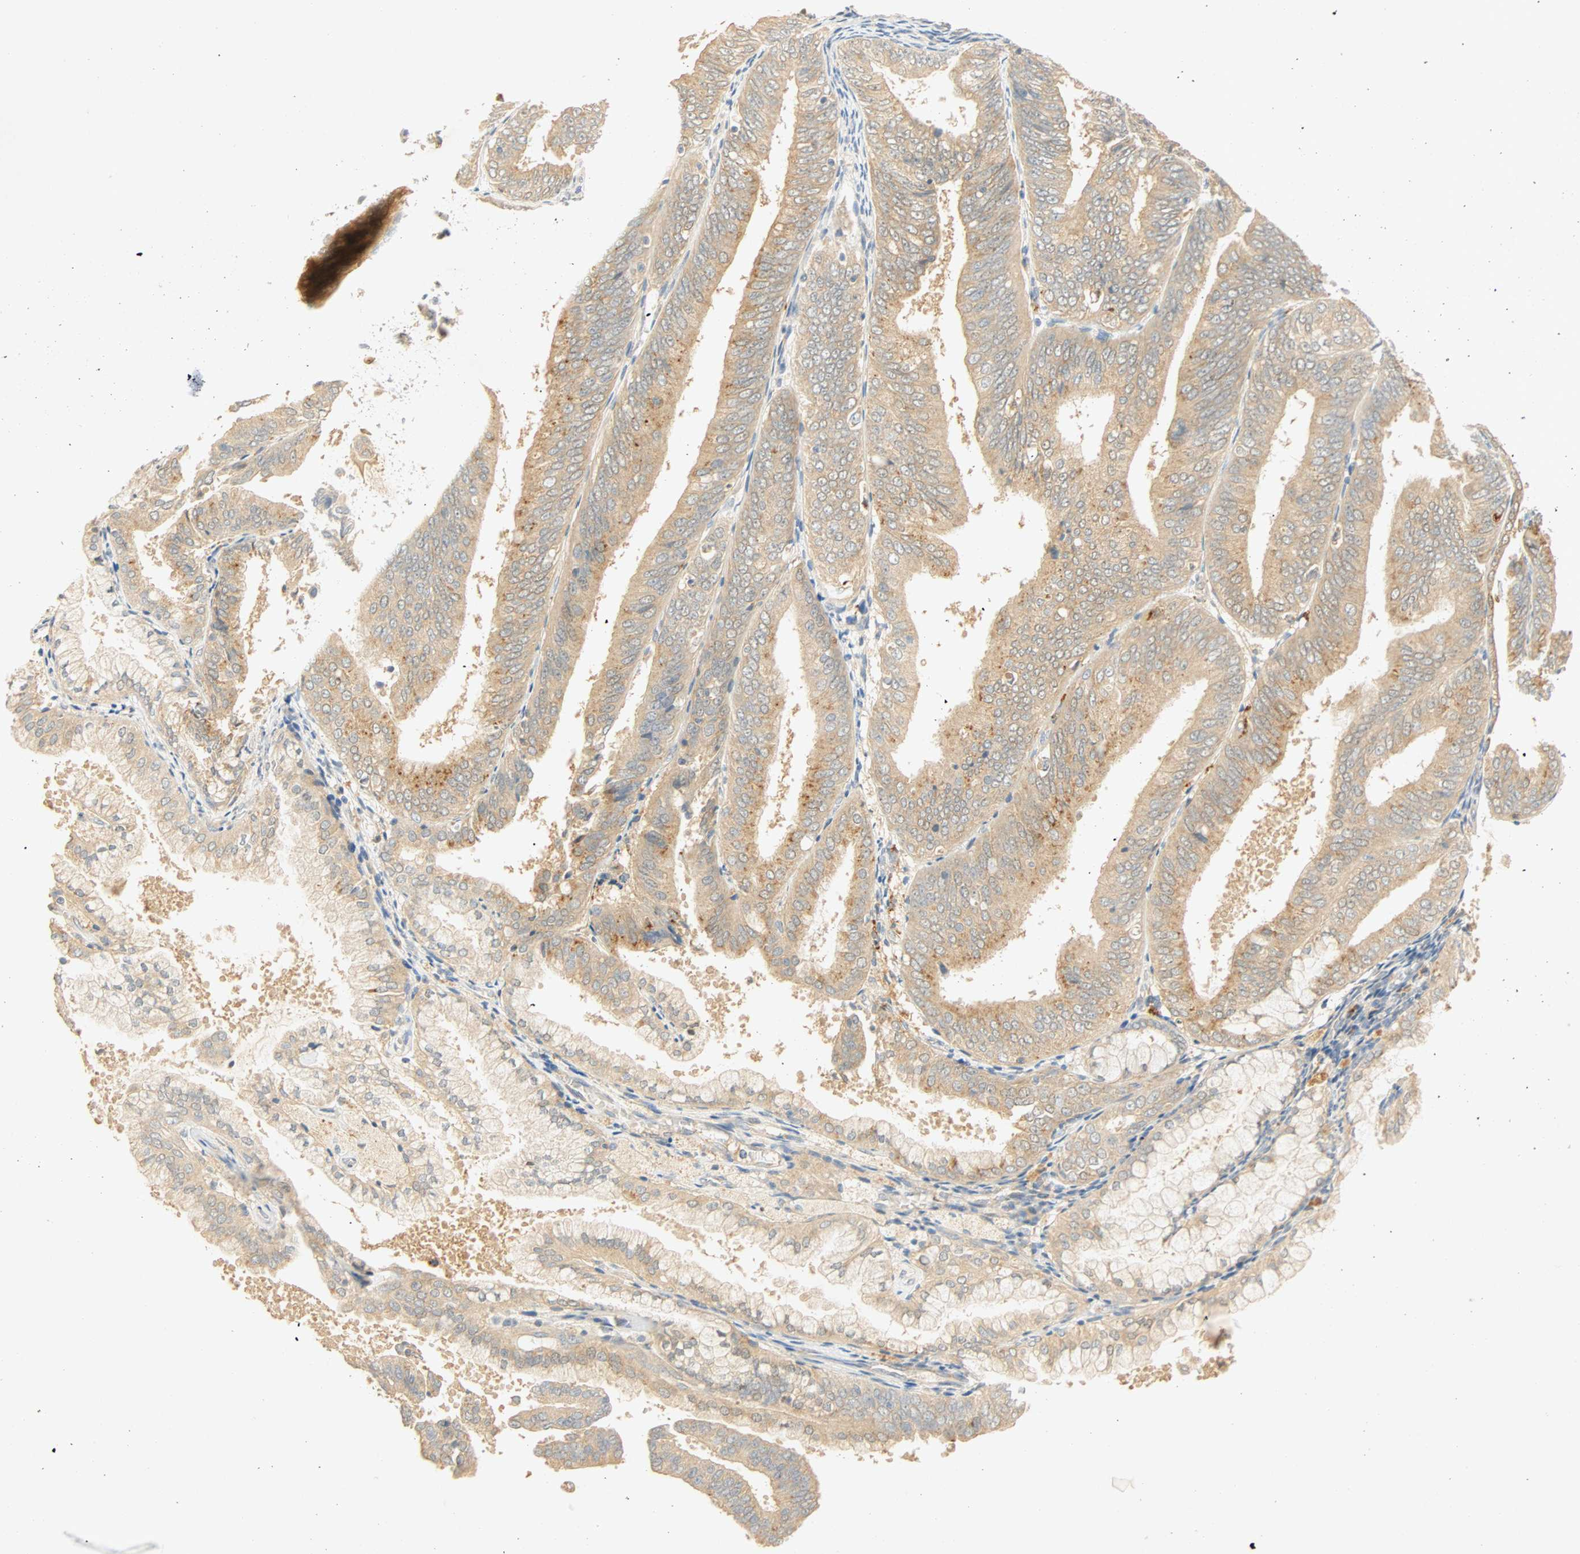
{"staining": {"intensity": "moderate", "quantity": "25%-75%", "location": "cytoplasmic/membranous"}, "tissue": "endometrial cancer", "cell_type": "Tumor cells", "image_type": "cancer", "snomed": [{"axis": "morphology", "description": "Adenocarcinoma, NOS"}, {"axis": "topography", "description": "Endometrium"}], "caption": "Immunohistochemistry micrograph of adenocarcinoma (endometrial) stained for a protein (brown), which reveals medium levels of moderate cytoplasmic/membranous expression in approximately 25%-75% of tumor cells.", "gene": "SELENBP1", "patient": {"sex": "female", "age": 63}}